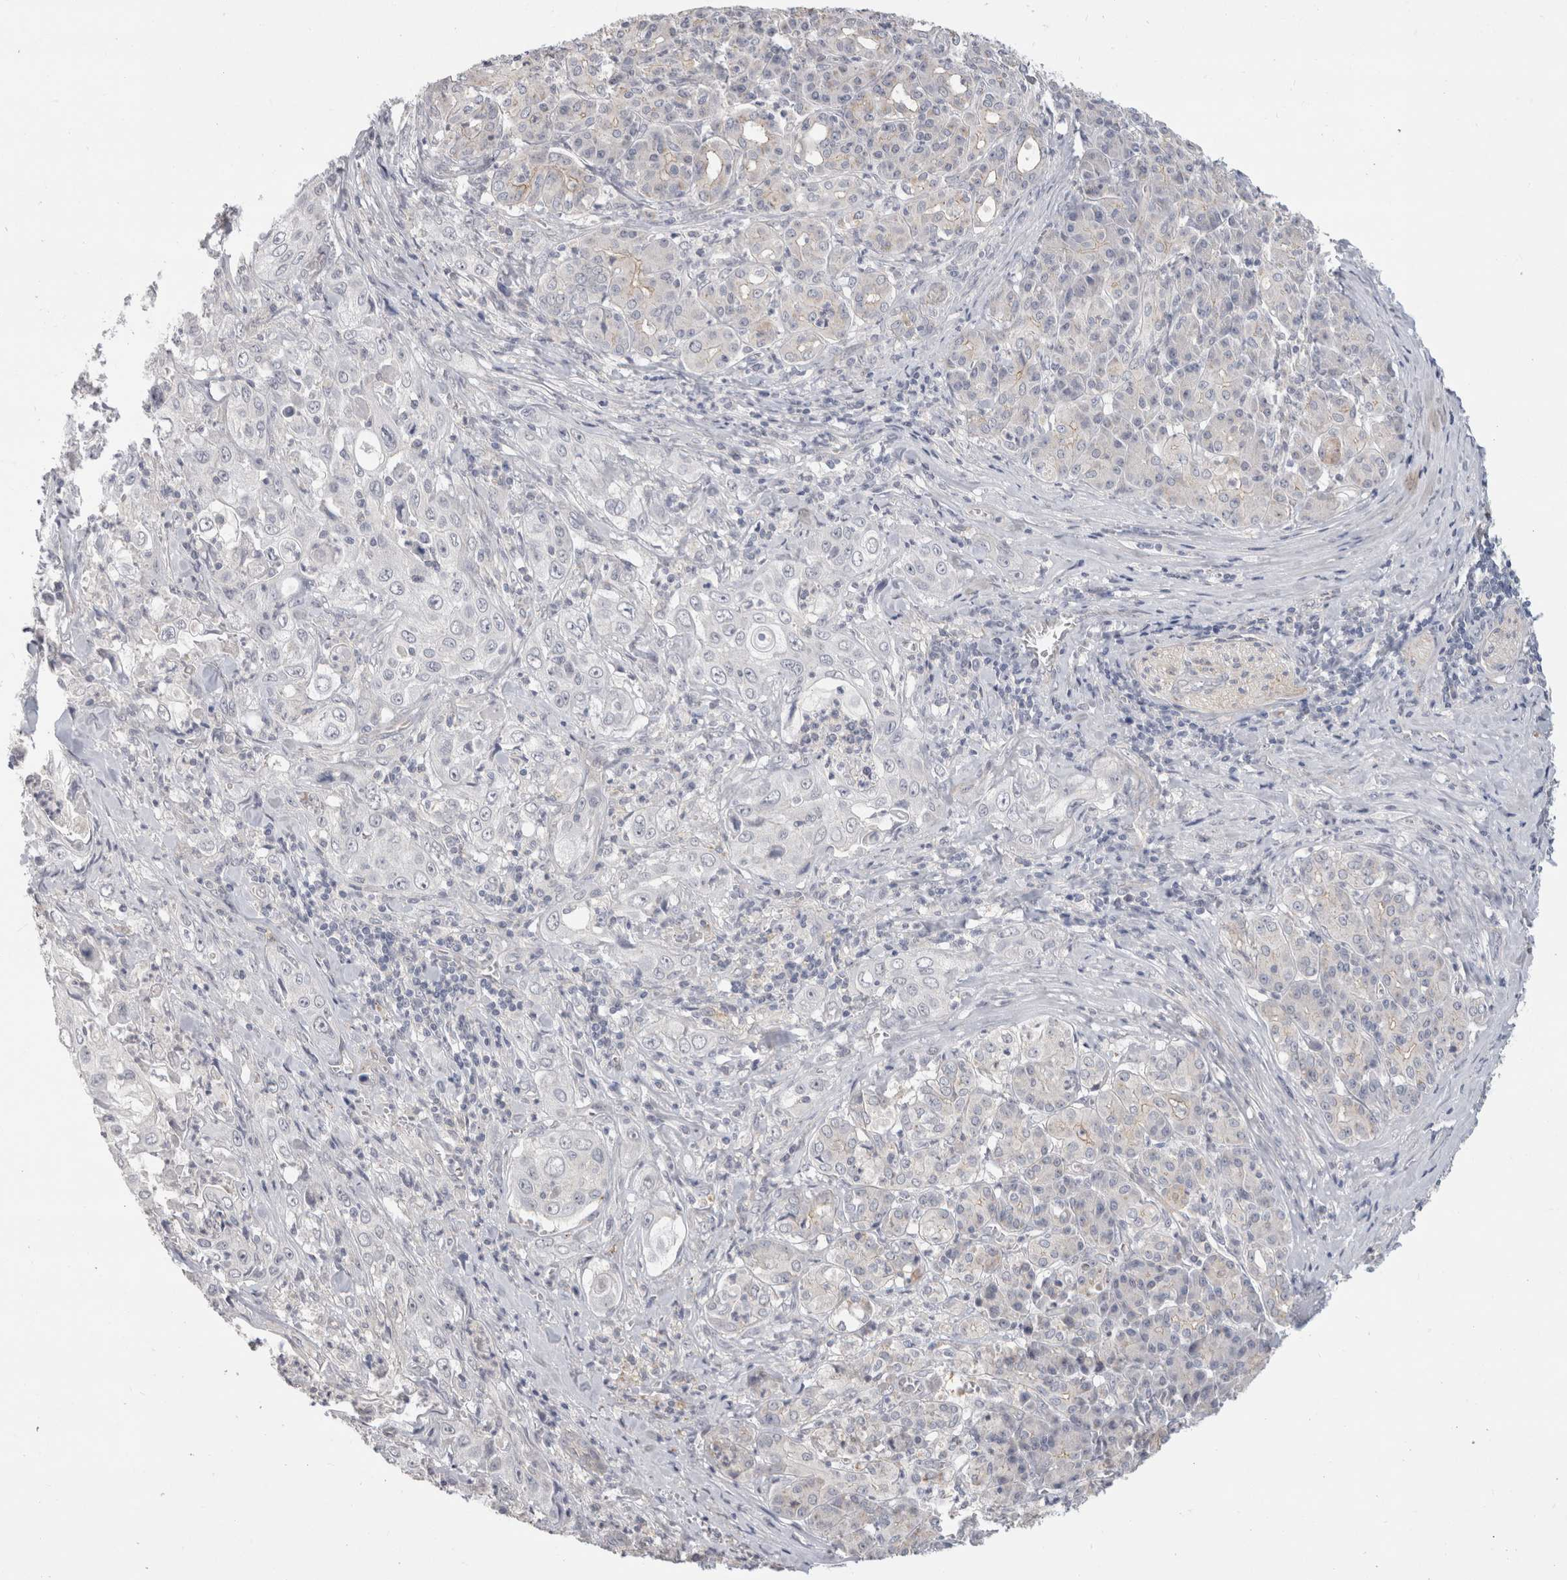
{"staining": {"intensity": "negative", "quantity": "none", "location": "none"}, "tissue": "pancreatic cancer", "cell_type": "Tumor cells", "image_type": "cancer", "snomed": [{"axis": "morphology", "description": "Adenocarcinoma, NOS"}, {"axis": "topography", "description": "Pancreas"}], "caption": "Pancreatic cancer was stained to show a protein in brown. There is no significant positivity in tumor cells.", "gene": "AFP", "patient": {"sex": "male", "age": 70}}